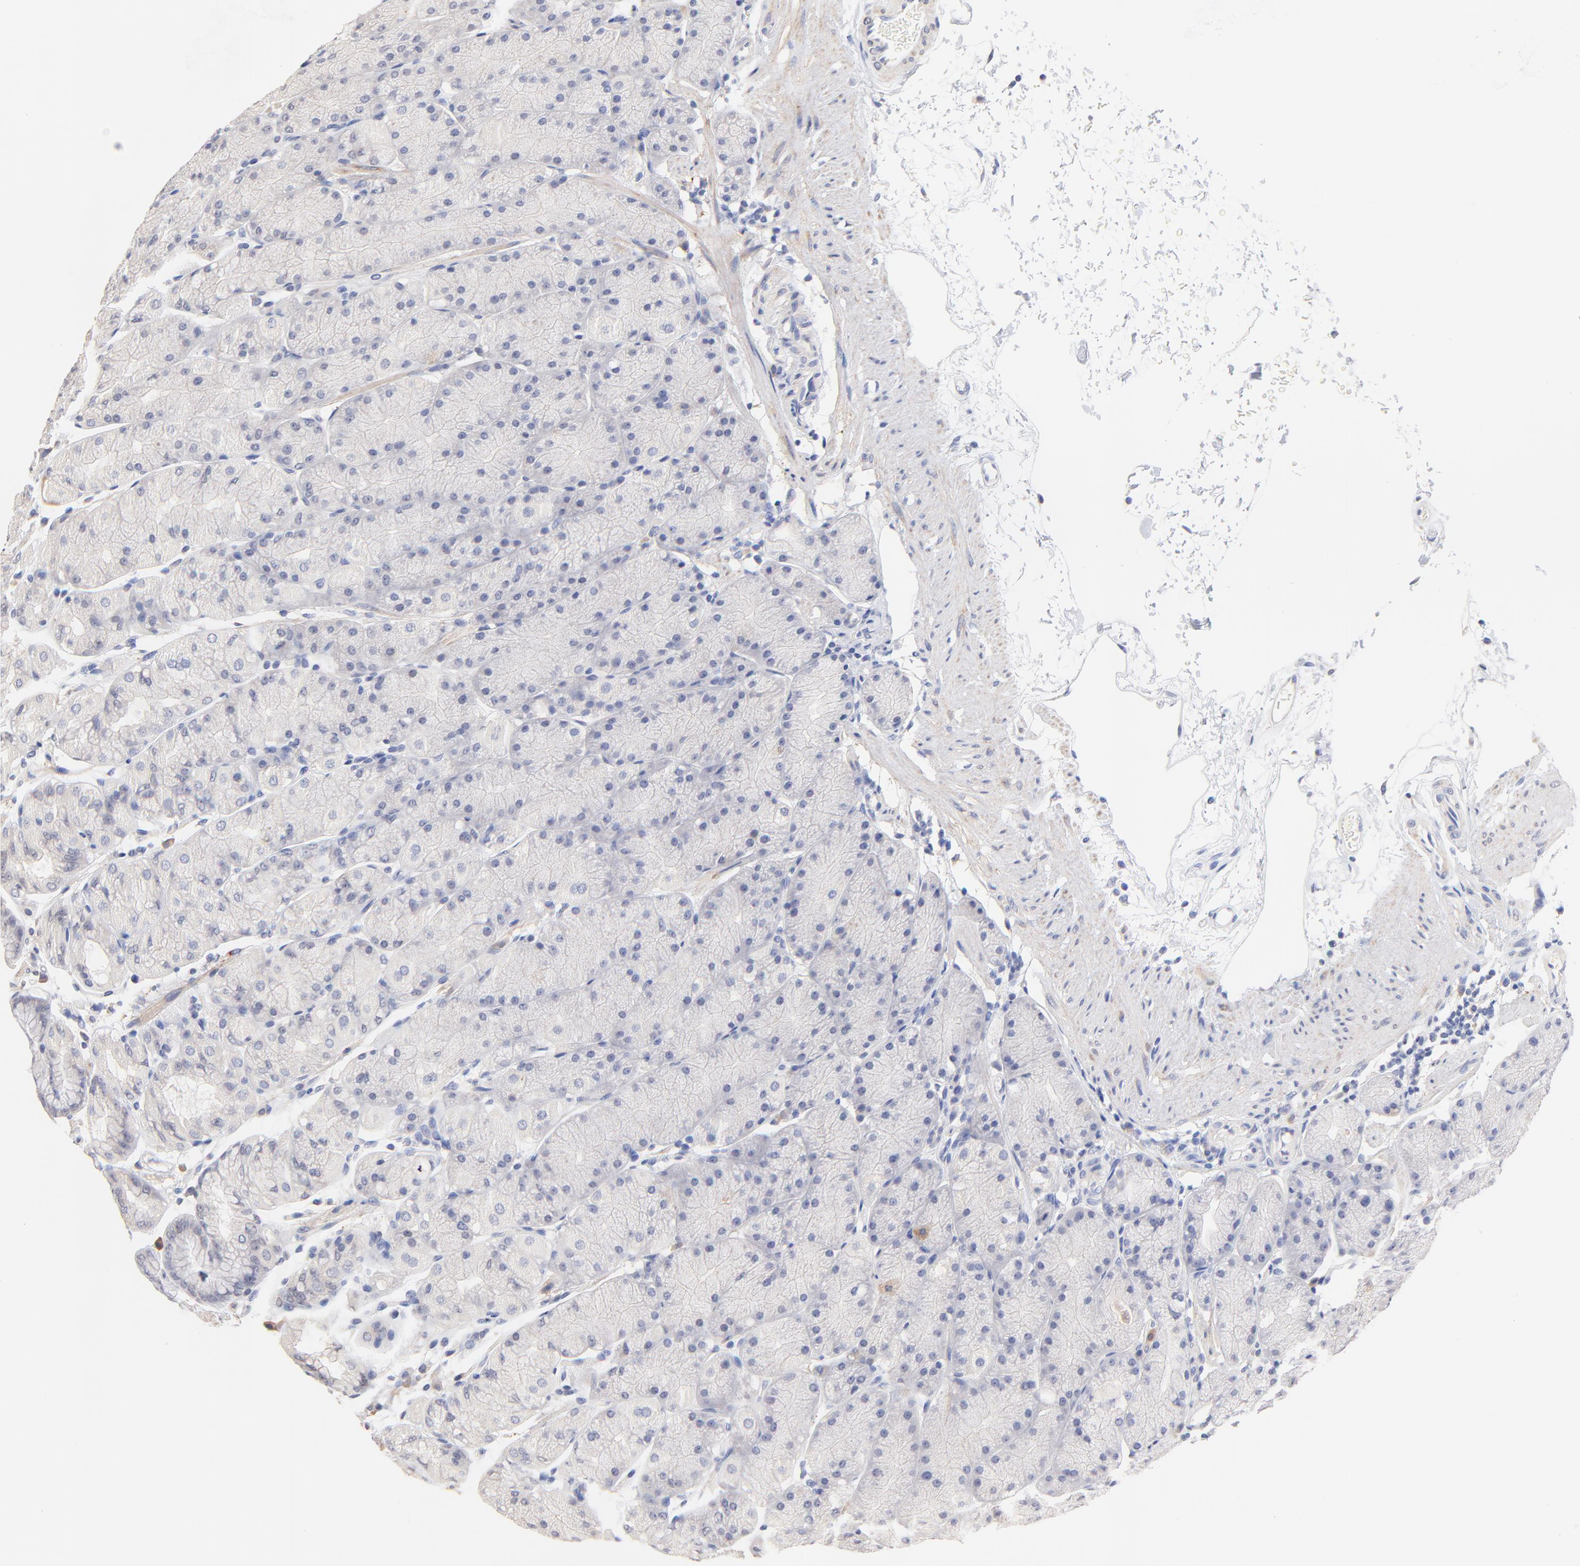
{"staining": {"intensity": "weak", "quantity": "<25%", "location": "cytoplasmic/membranous"}, "tissue": "stomach", "cell_type": "Glandular cells", "image_type": "normal", "snomed": [{"axis": "morphology", "description": "Normal tissue, NOS"}, {"axis": "topography", "description": "Stomach, upper"}, {"axis": "topography", "description": "Stomach"}], "caption": "IHC photomicrograph of unremarkable human stomach stained for a protein (brown), which shows no staining in glandular cells. Nuclei are stained in blue.", "gene": "TWNK", "patient": {"sex": "male", "age": 76}}